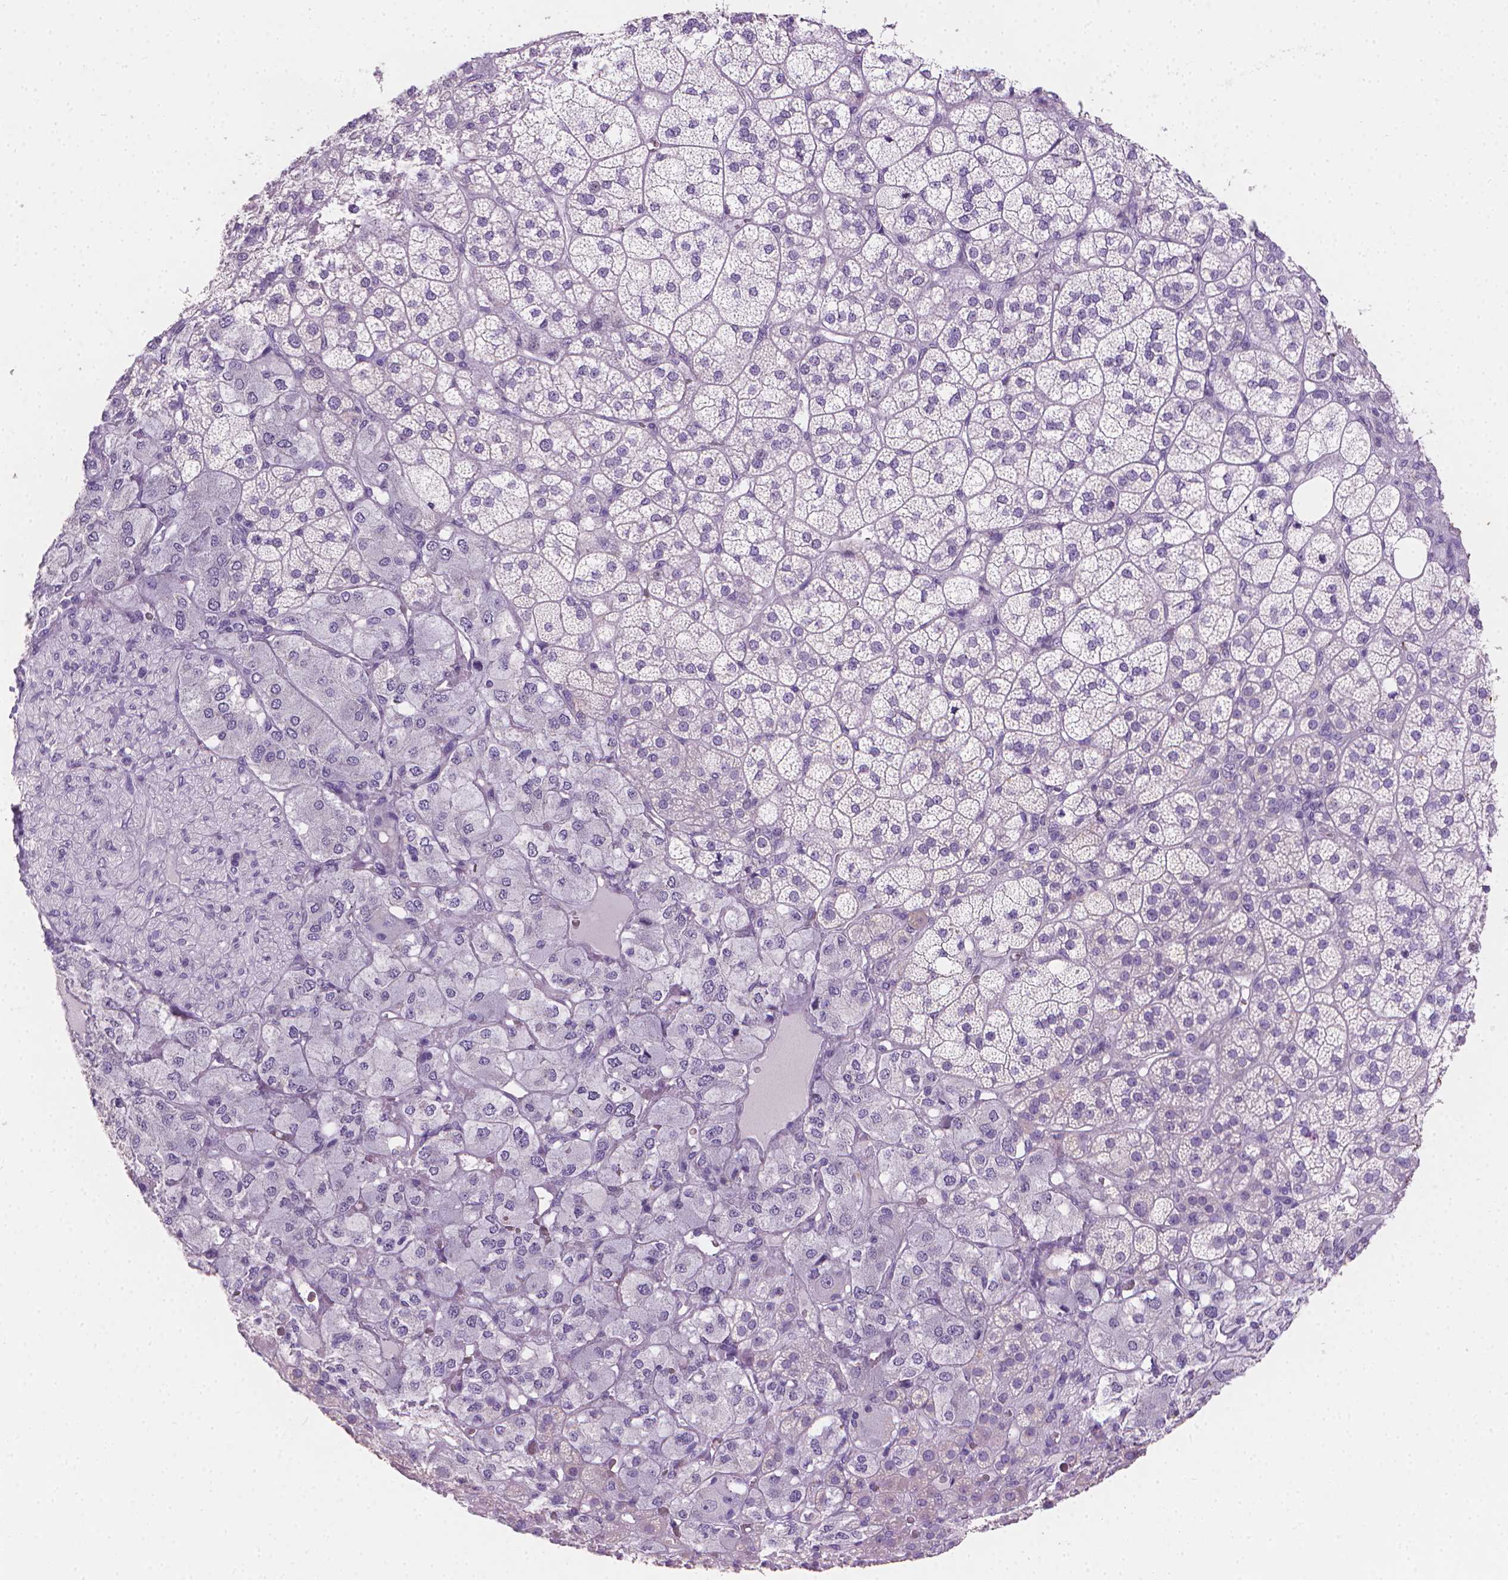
{"staining": {"intensity": "negative", "quantity": "none", "location": "none"}, "tissue": "adrenal gland", "cell_type": "Glandular cells", "image_type": "normal", "snomed": [{"axis": "morphology", "description": "Normal tissue, NOS"}, {"axis": "topography", "description": "Adrenal gland"}], "caption": "High magnification brightfield microscopy of benign adrenal gland stained with DAB (brown) and counterstained with hematoxylin (blue): glandular cells show no significant expression. (Brightfield microscopy of DAB (3,3'-diaminobenzidine) immunohistochemistry at high magnification).", "gene": "TNNI2", "patient": {"sex": "female", "age": 60}}